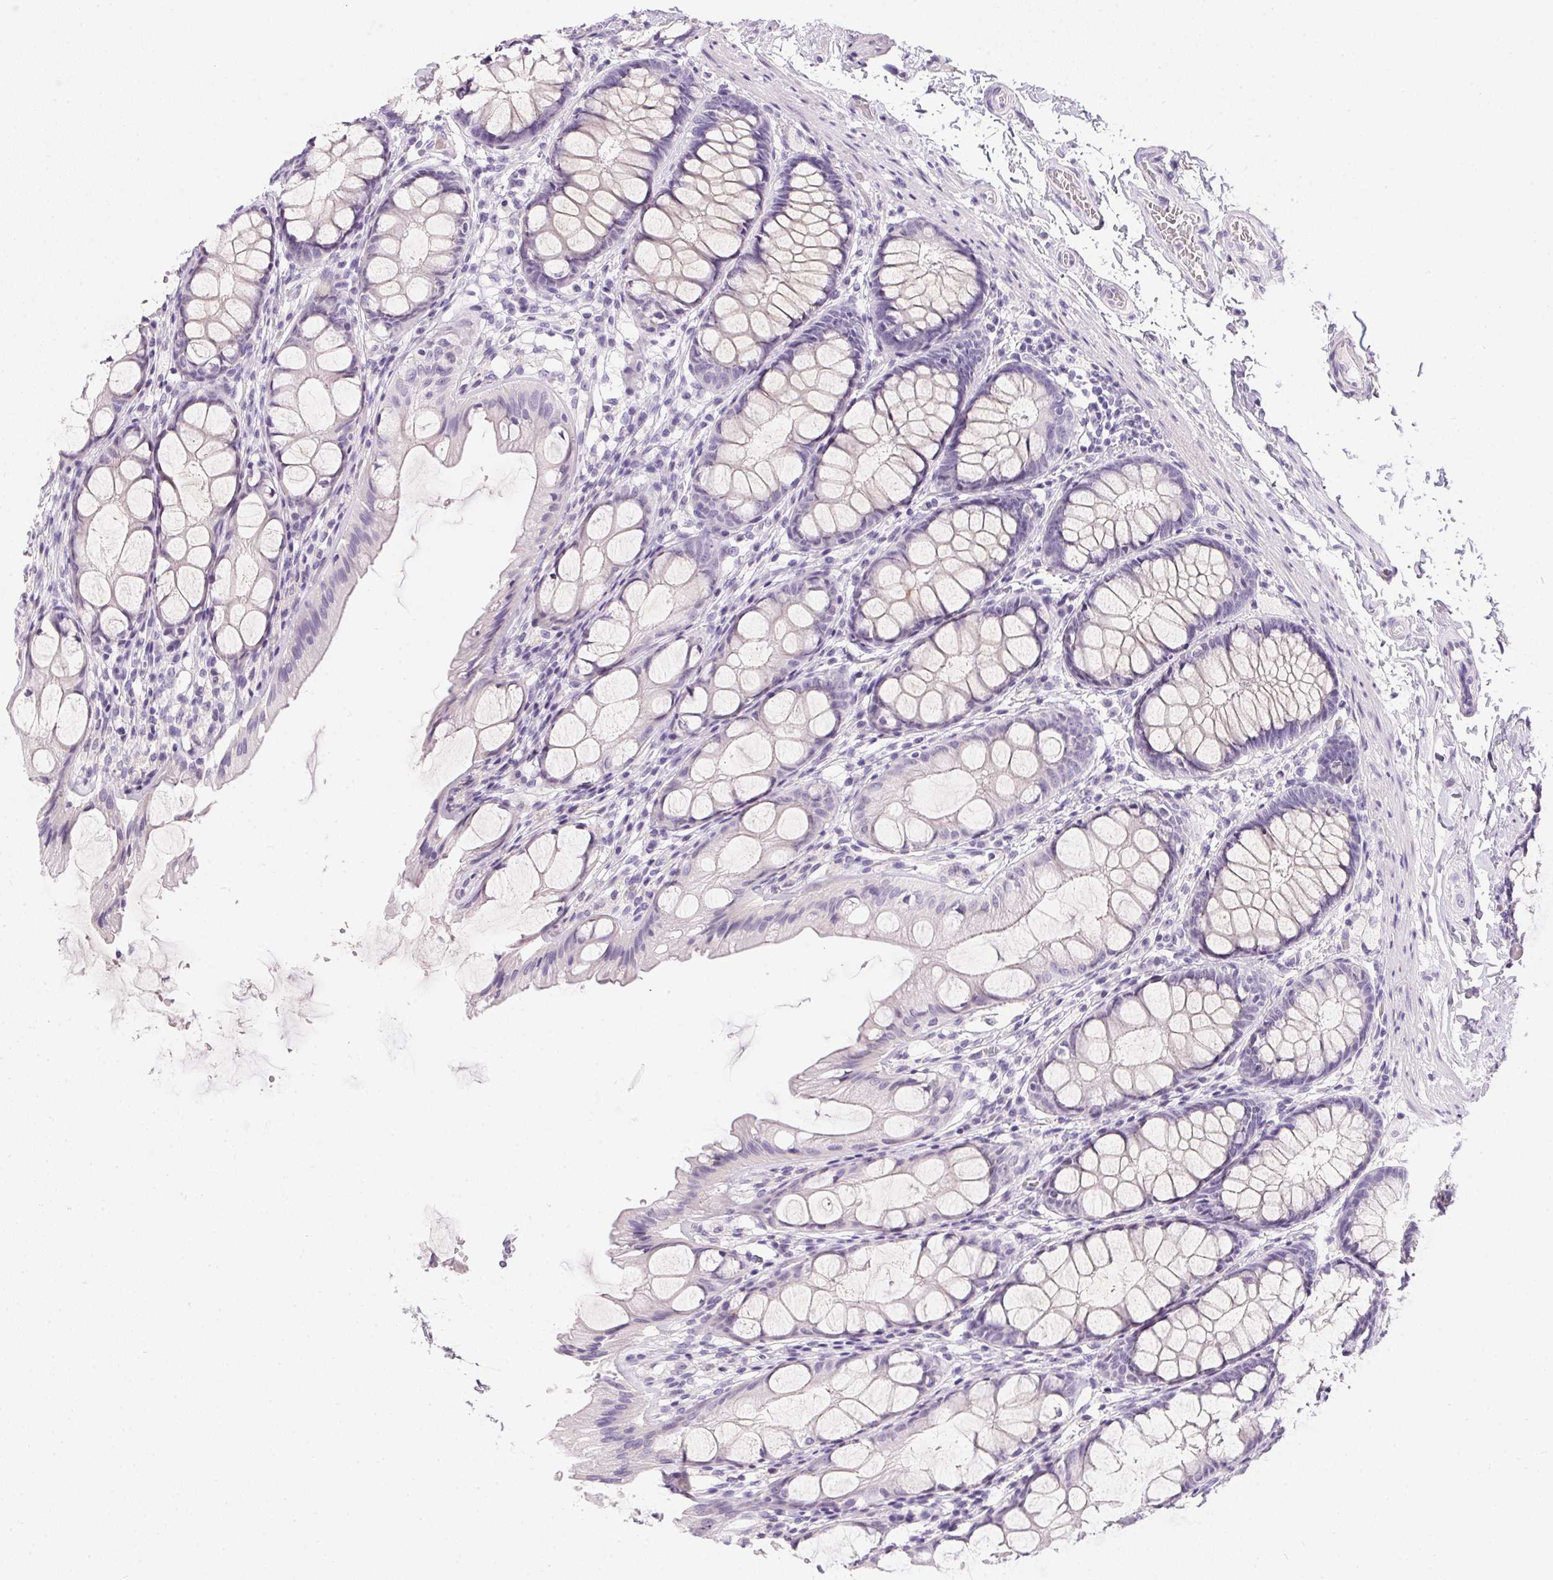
{"staining": {"intensity": "negative", "quantity": "none", "location": "none"}, "tissue": "colon", "cell_type": "Endothelial cells", "image_type": "normal", "snomed": [{"axis": "morphology", "description": "Normal tissue, NOS"}, {"axis": "topography", "description": "Colon"}], "caption": "DAB (3,3'-diaminobenzidine) immunohistochemical staining of benign colon displays no significant positivity in endothelial cells. The staining was performed using DAB (3,3'-diaminobenzidine) to visualize the protein expression in brown, while the nuclei were stained in blue with hematoxylin (Magnification: 20x).", "gene": "PPY", "patient": {"sex": "male", "age": 47}}